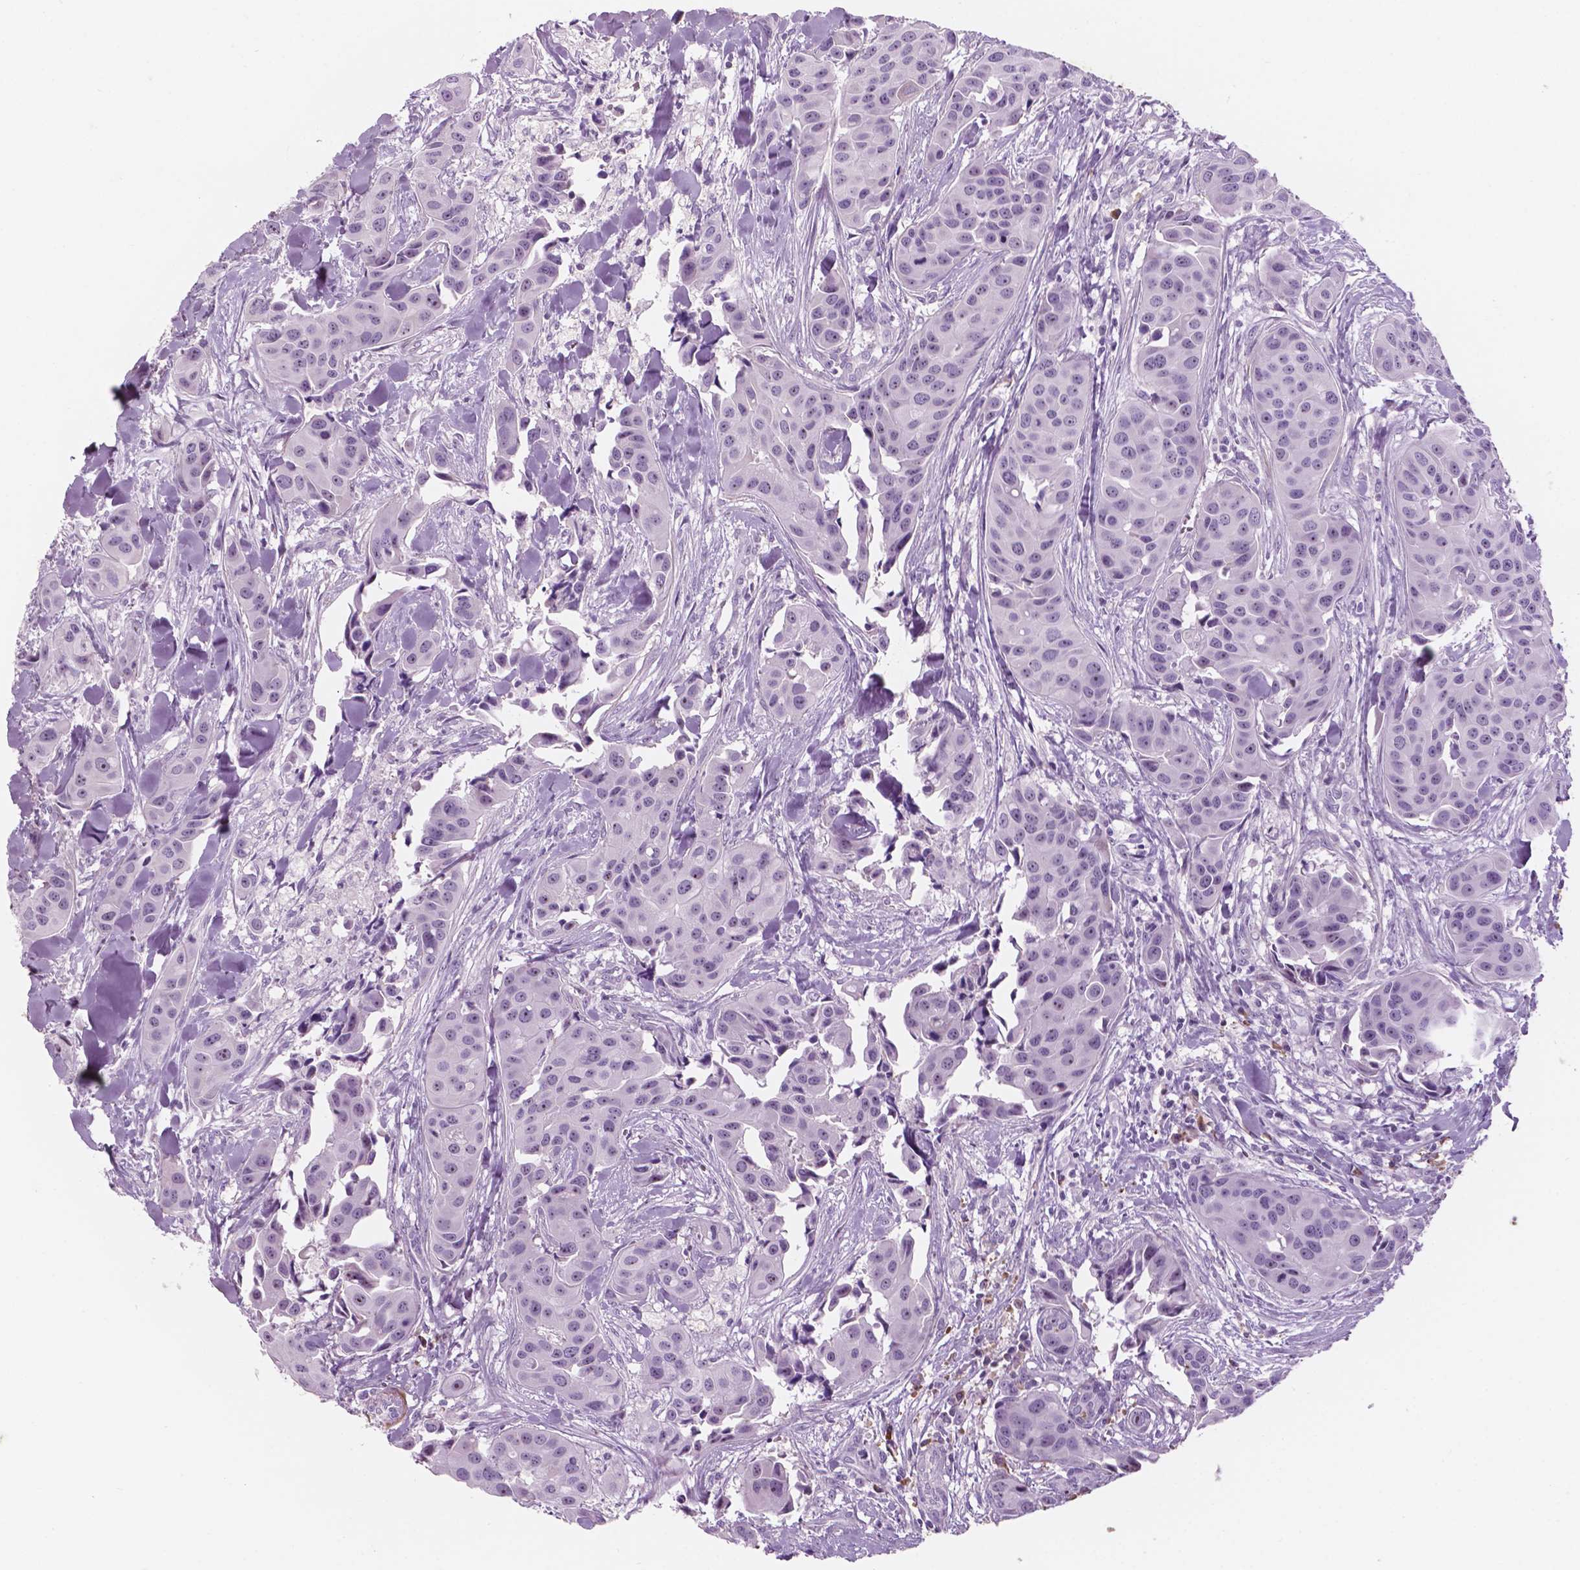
{"staining": {"intensity": "negative", "quantity": "none", "location": "none"}, "tissue": "head and neck cancer", "cell_type": "Tumor cells", "image_type": "cancer", "snomed": [{"axis": "morphology", "description": "Adenocarcinoma, NOS"}, {"axis": "topography", "description": "Head-Neck"}], "caption": "This is an immunohistochemistry (IHC) micrograph of human head and neck adenocarcinoma. There is no staining in tumor cells.", "gene": "ZNF853", "patient": {"sex": "male", "age": 76}}